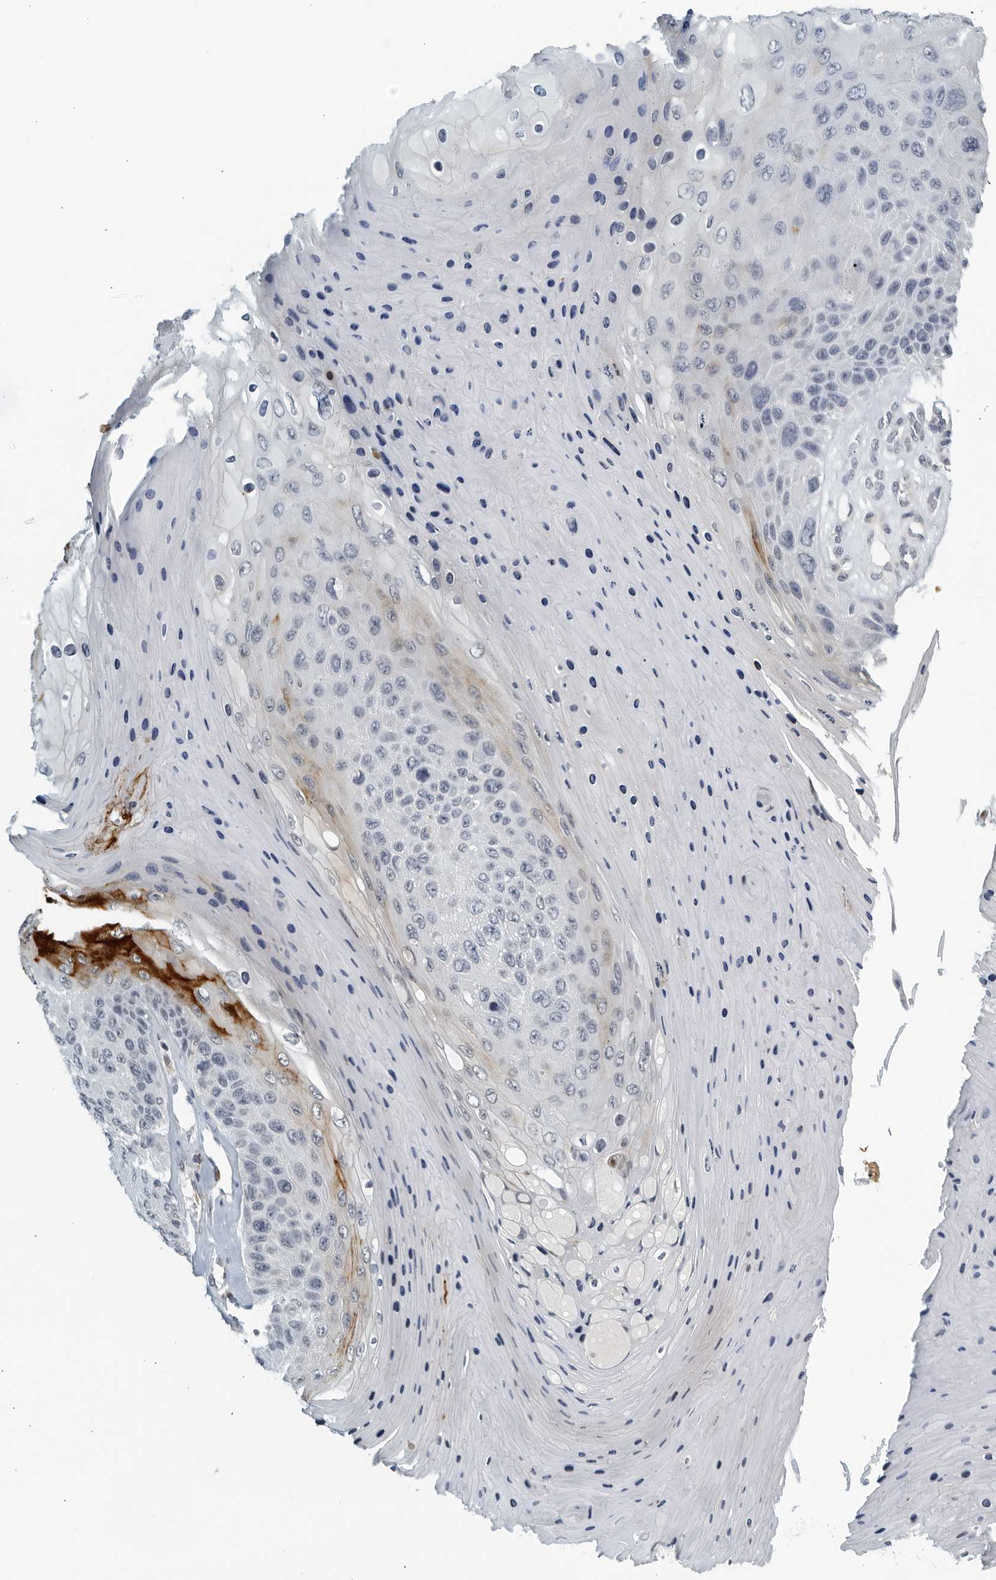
{"staining": {"intensity": "strong", "quantity": "<25%", "location": "cytoplasmic/membranous"}, "tissue": "skin cancer", "cell_type": "Tumor cells", "image_type": "cancer", "snomed": [{"axis": "morphology", "description": "Squamous cell carcinoma, NOS"}, {"axis": "topography", "description": "Skin"}], "caption": "This photomicrograph displays skin cancer (squamous cell carcinoma) stained with immunohistochemistry (IHC) to label a protein in brown. The cytoplasmic/membranous of tumor cells show strong positivity for the protein. Nuclei are counter-stained blue.", "gene": "KLK7", "patient": {"sex": "female", "age": 88}}